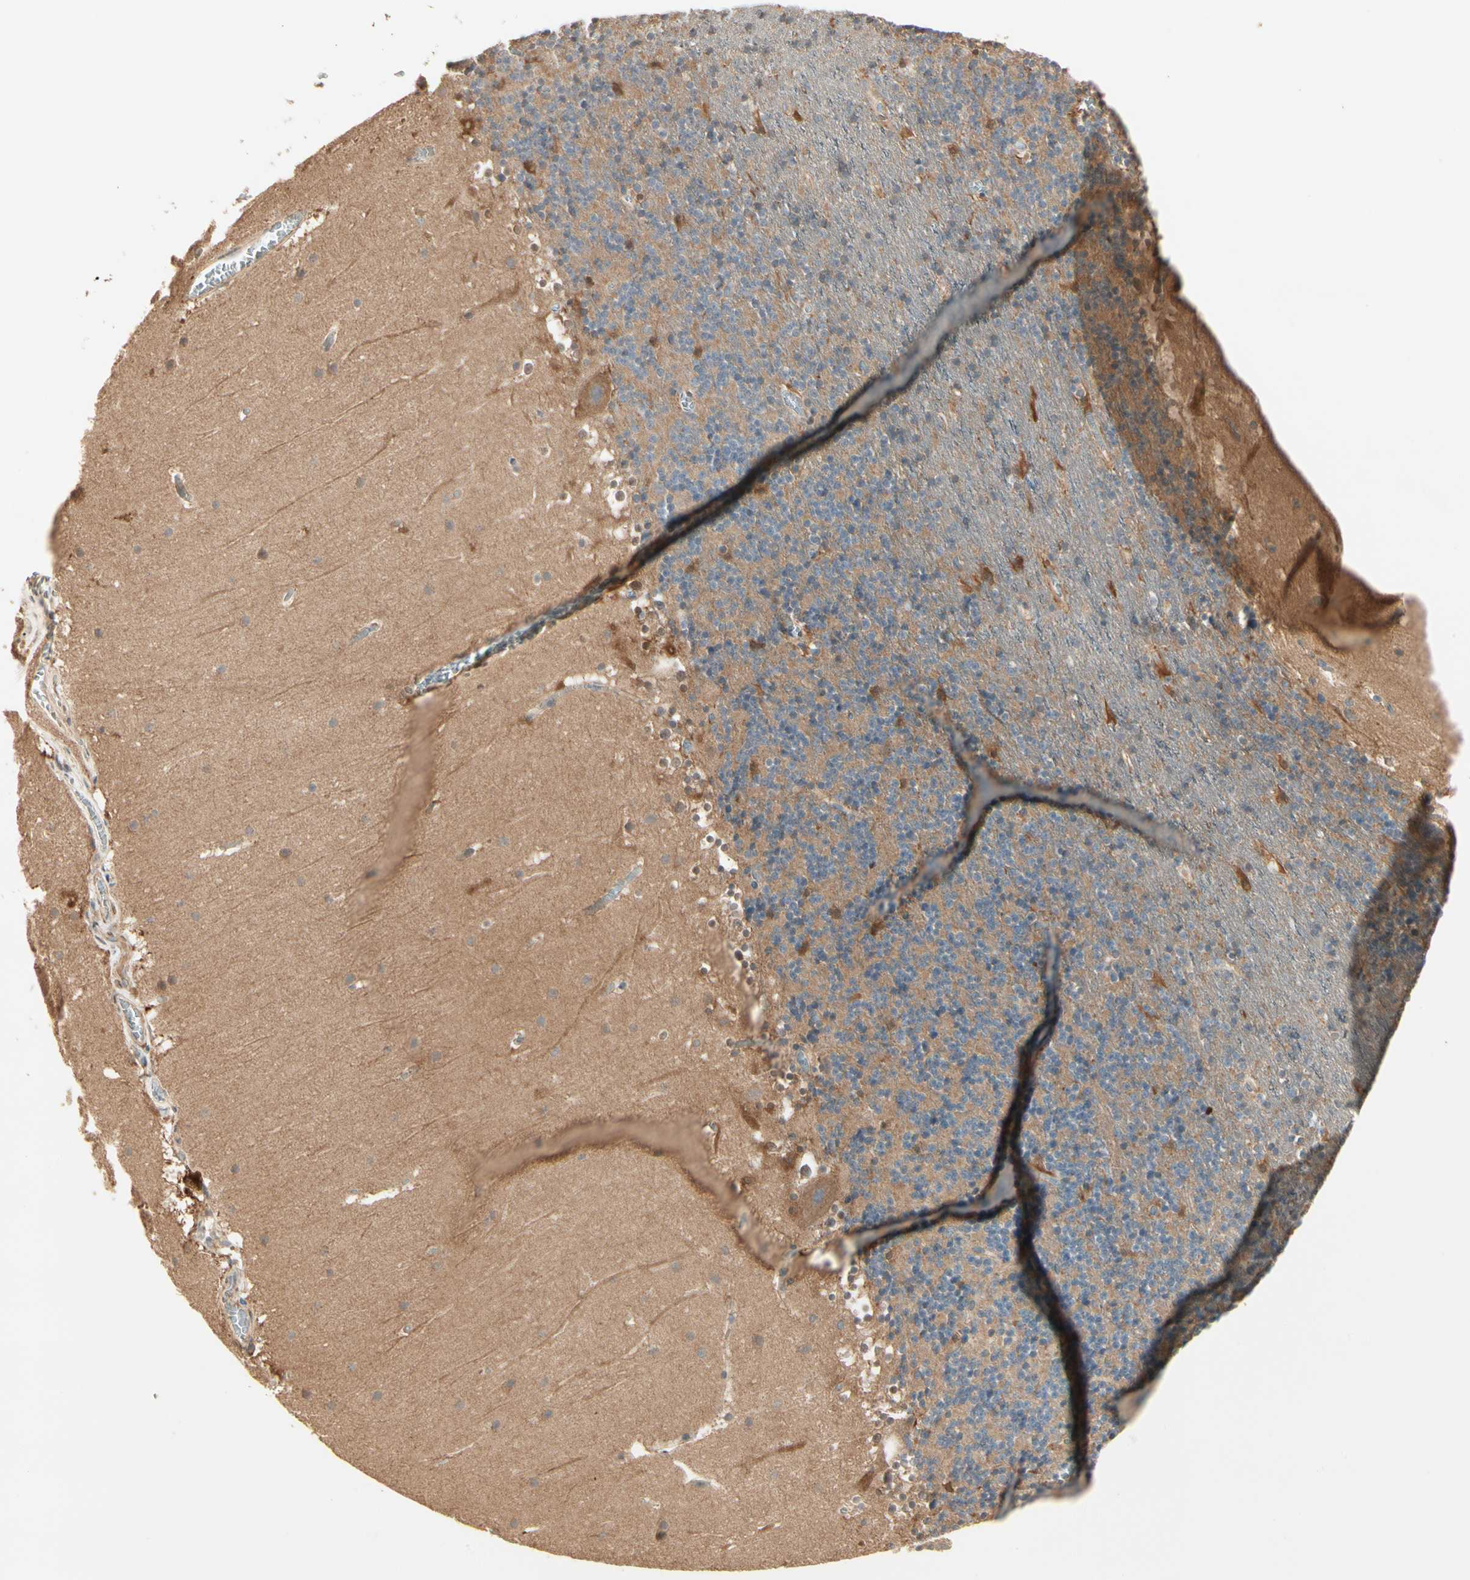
{"staining": {"intensity": "weak", "quantity": "25%-75%", "location": "cytoplasmic/membranous"}, "tissue": "cerebellum", "cell_type": "Cells in granular layer", "image_type": "normal", "snomed": [{"axis": "morphology", "description": "Normal tissue, NOS"}, {"axis": "topography", "description": "Cerebellum"}], "caption": "This photomicrograph reveals immunohistochemistry (IHC) staining of unremarkable human cerebellum, with low weak cytoplasmic/membranous staining in approximately 25%-75% of cells in granular layer.", "gene": "IRAG1", "patient": {"sex": "male", "age": 45}}